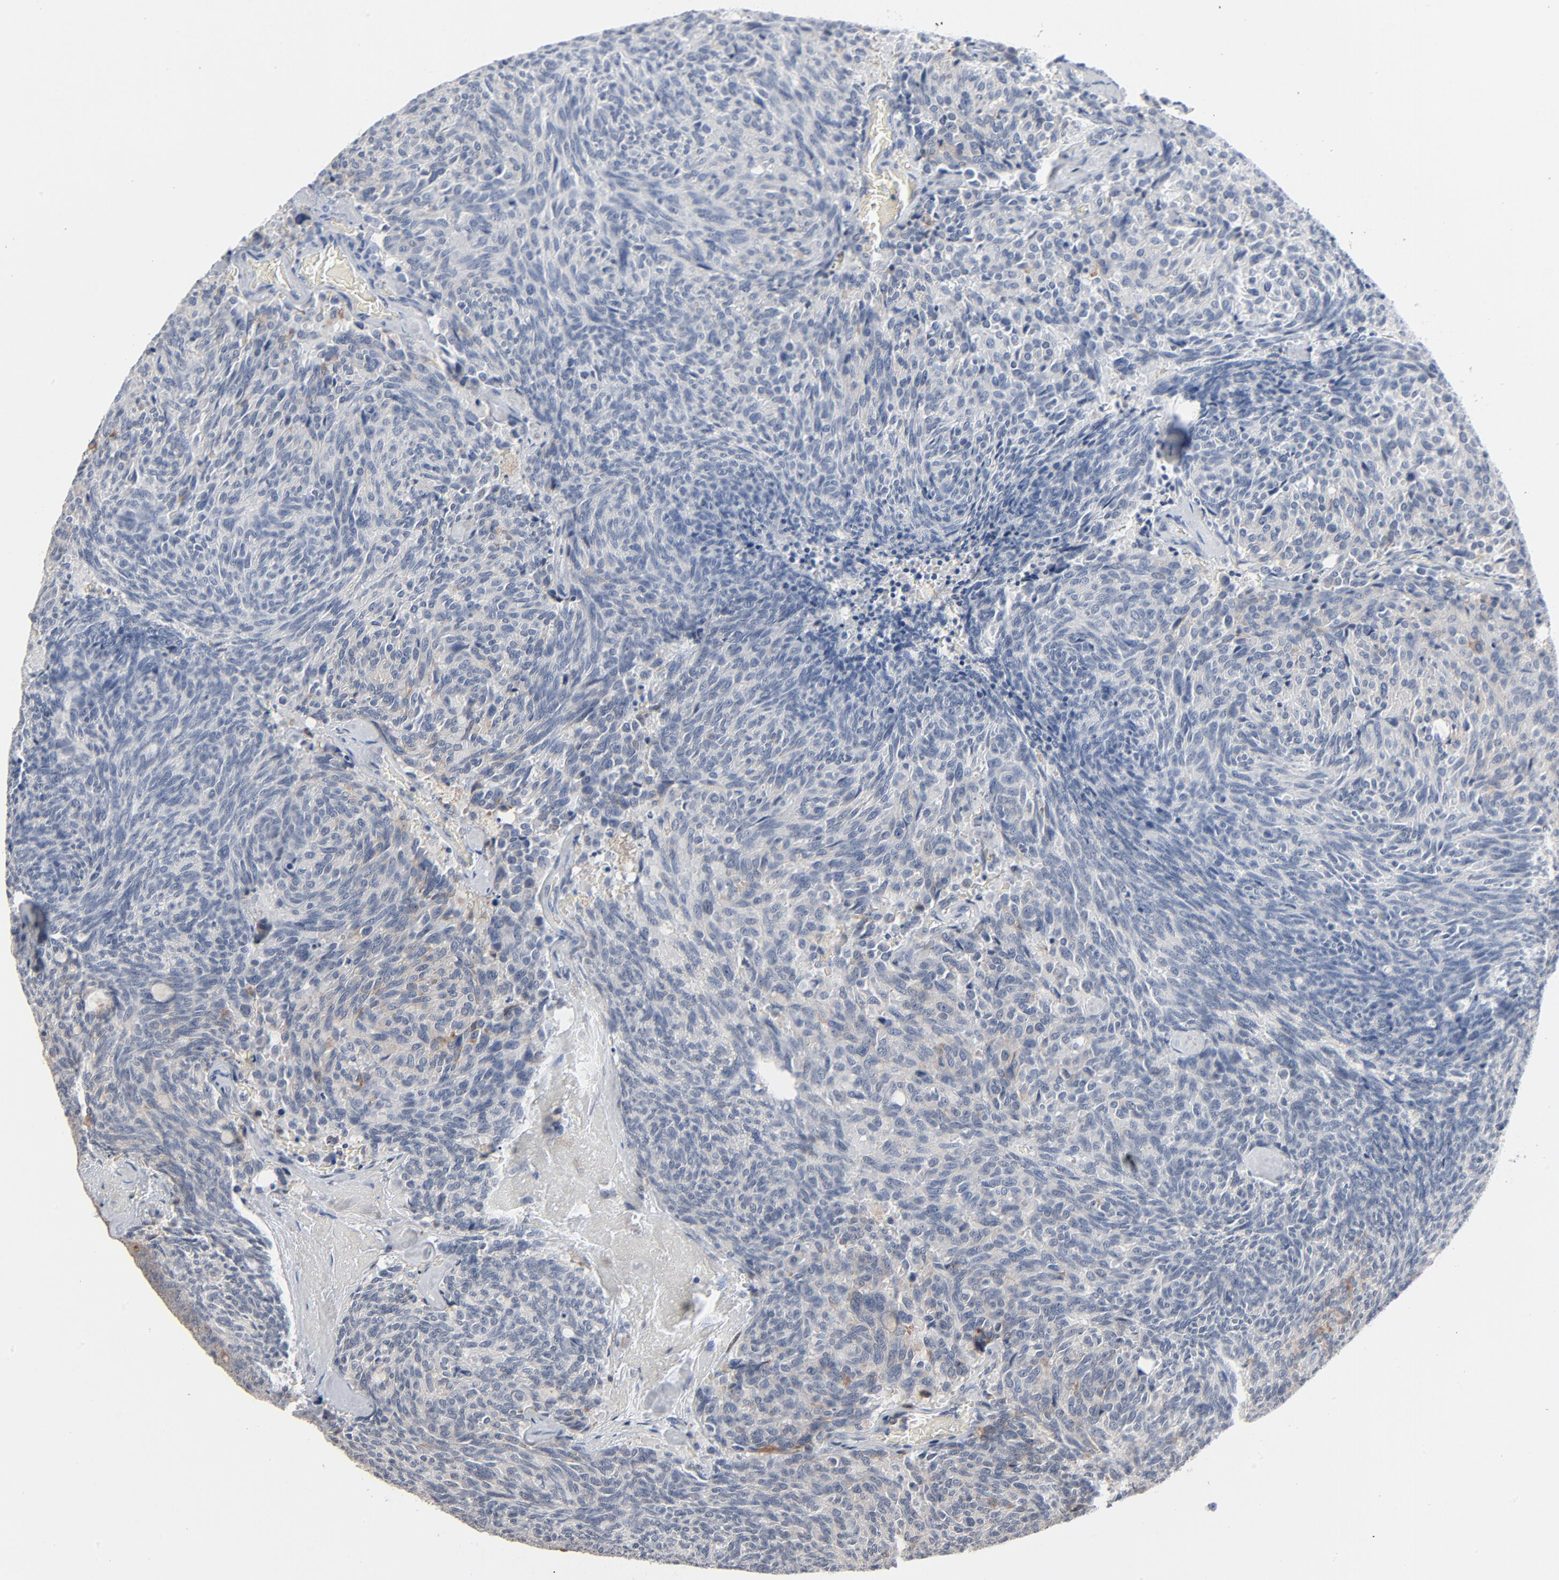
{"staining": {"intensity": "negative", "quantity": "none", "location": "none"}, "tissue": "carcinoid", "cell_type": "Tumor cells", "image_type": "cancer", "snomed": [{"axis": "morphology", "description": "Carcinoid, malignant, NOS"}, {"axis": "topography", "description": "Pancreas"}], "caption": "This is a image of IHC staining of carcinoid, which shows no staining in tumor cells.", "gene": "FOXP1", "patient": {"sex": "female", "age": 54}}